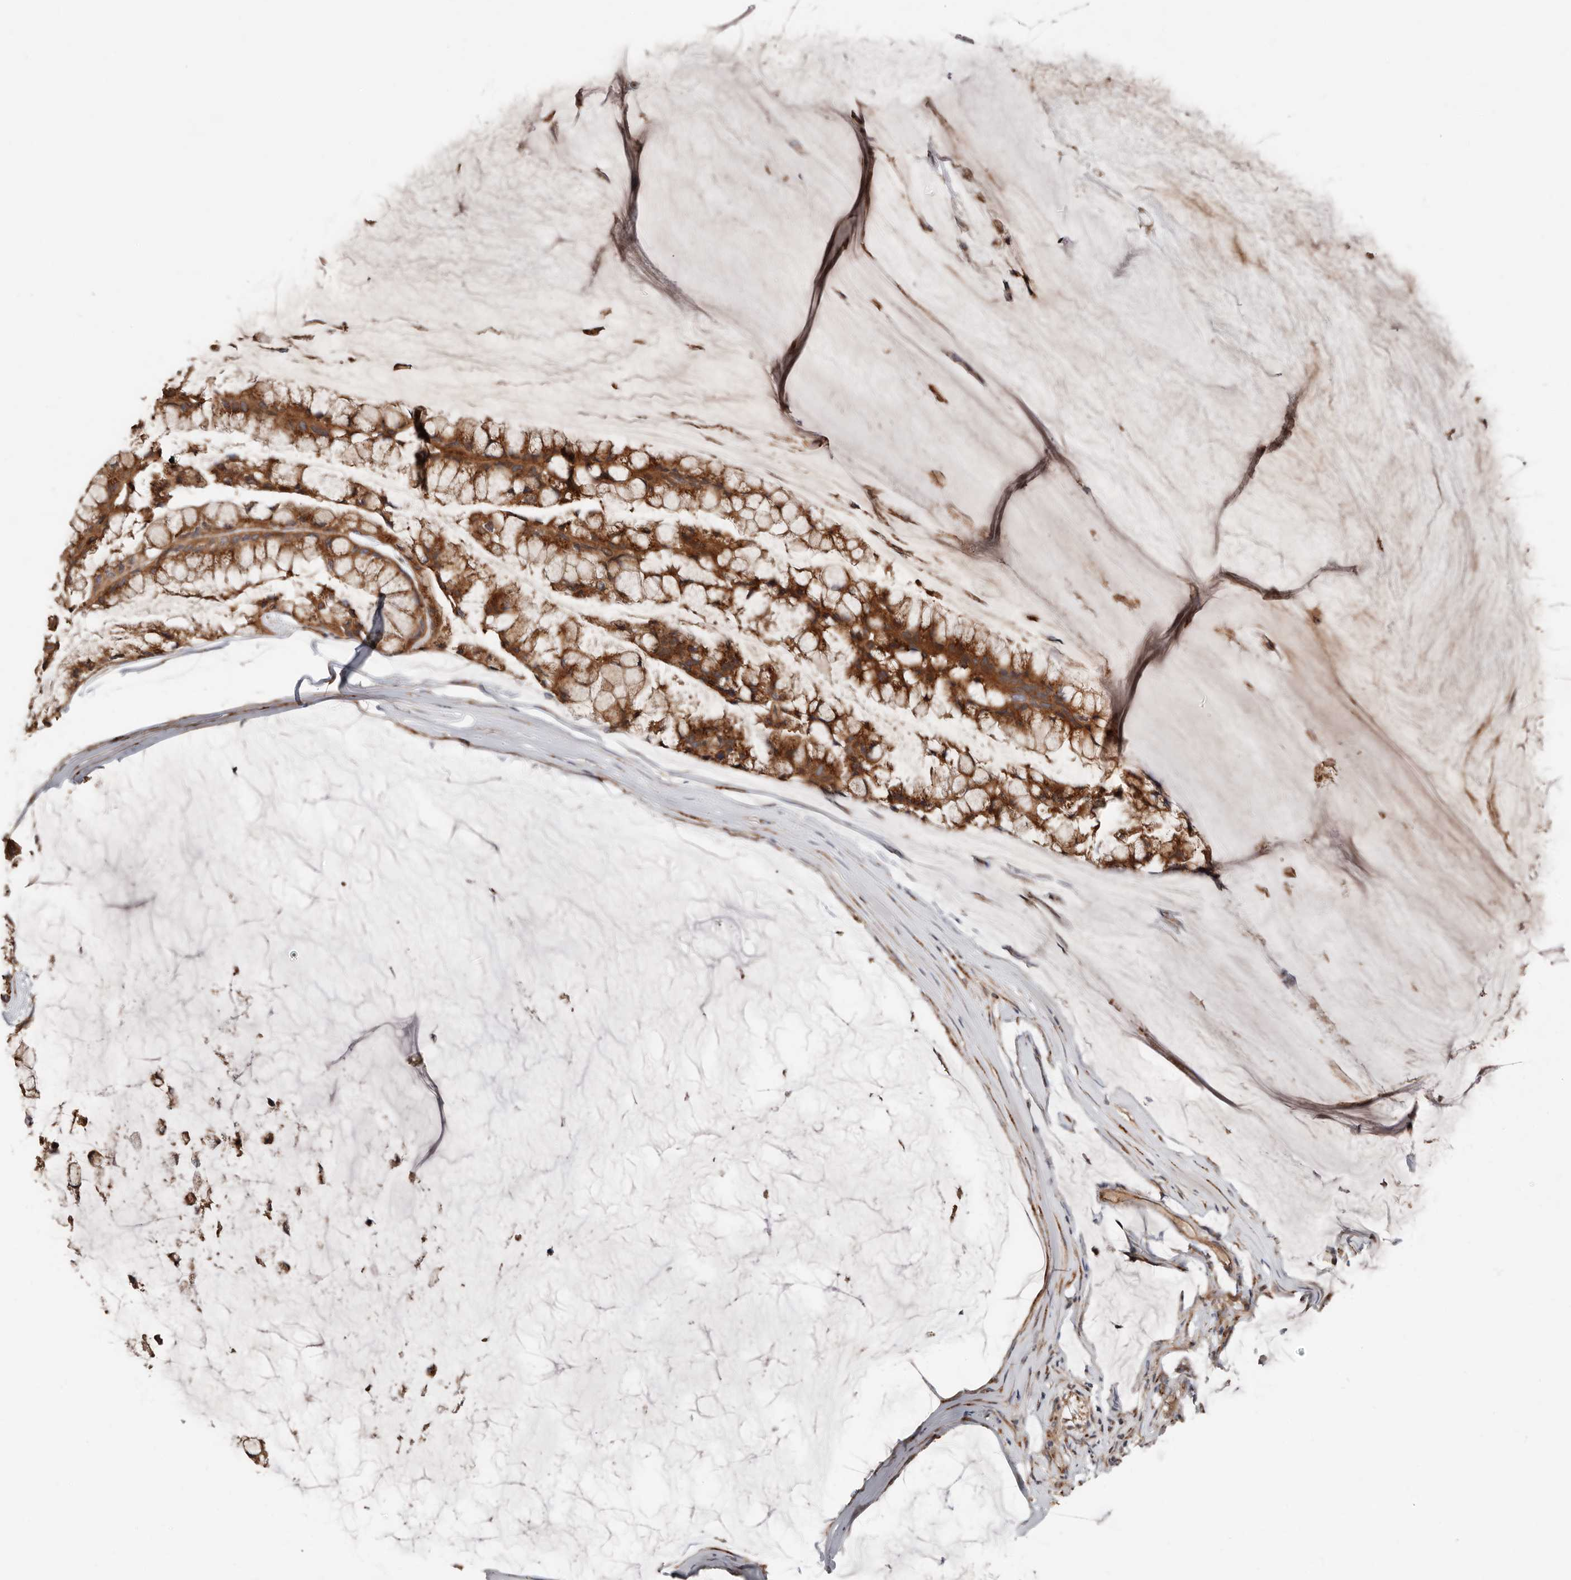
{"staining": {"intensity": "strong", "quantity": ">75%", "location": "cytoplasmic/membranous"}, "tissue": "ovarian cancer", "cell_type": "Tumor cells", "image_type": "cancer", "snomed": [{"axis": "morphology", "description": "Cystadenocarcinoma, mucinous, NOS"}, {"axis": "topography", "description": "Ovary"}], "caption": "An IHC histopathology image of neoplastic tissue is shown. Protein staining in brown highlights strong cytoplasmic/membranous positivity in ovarian cancer within tumor cells. (DAB (3,3'-diaminobenzidine) = brown stain, brightfield microscopy at high magnification).", "gene": "COG1", "patient": {"sex": "female", "age": 39}}